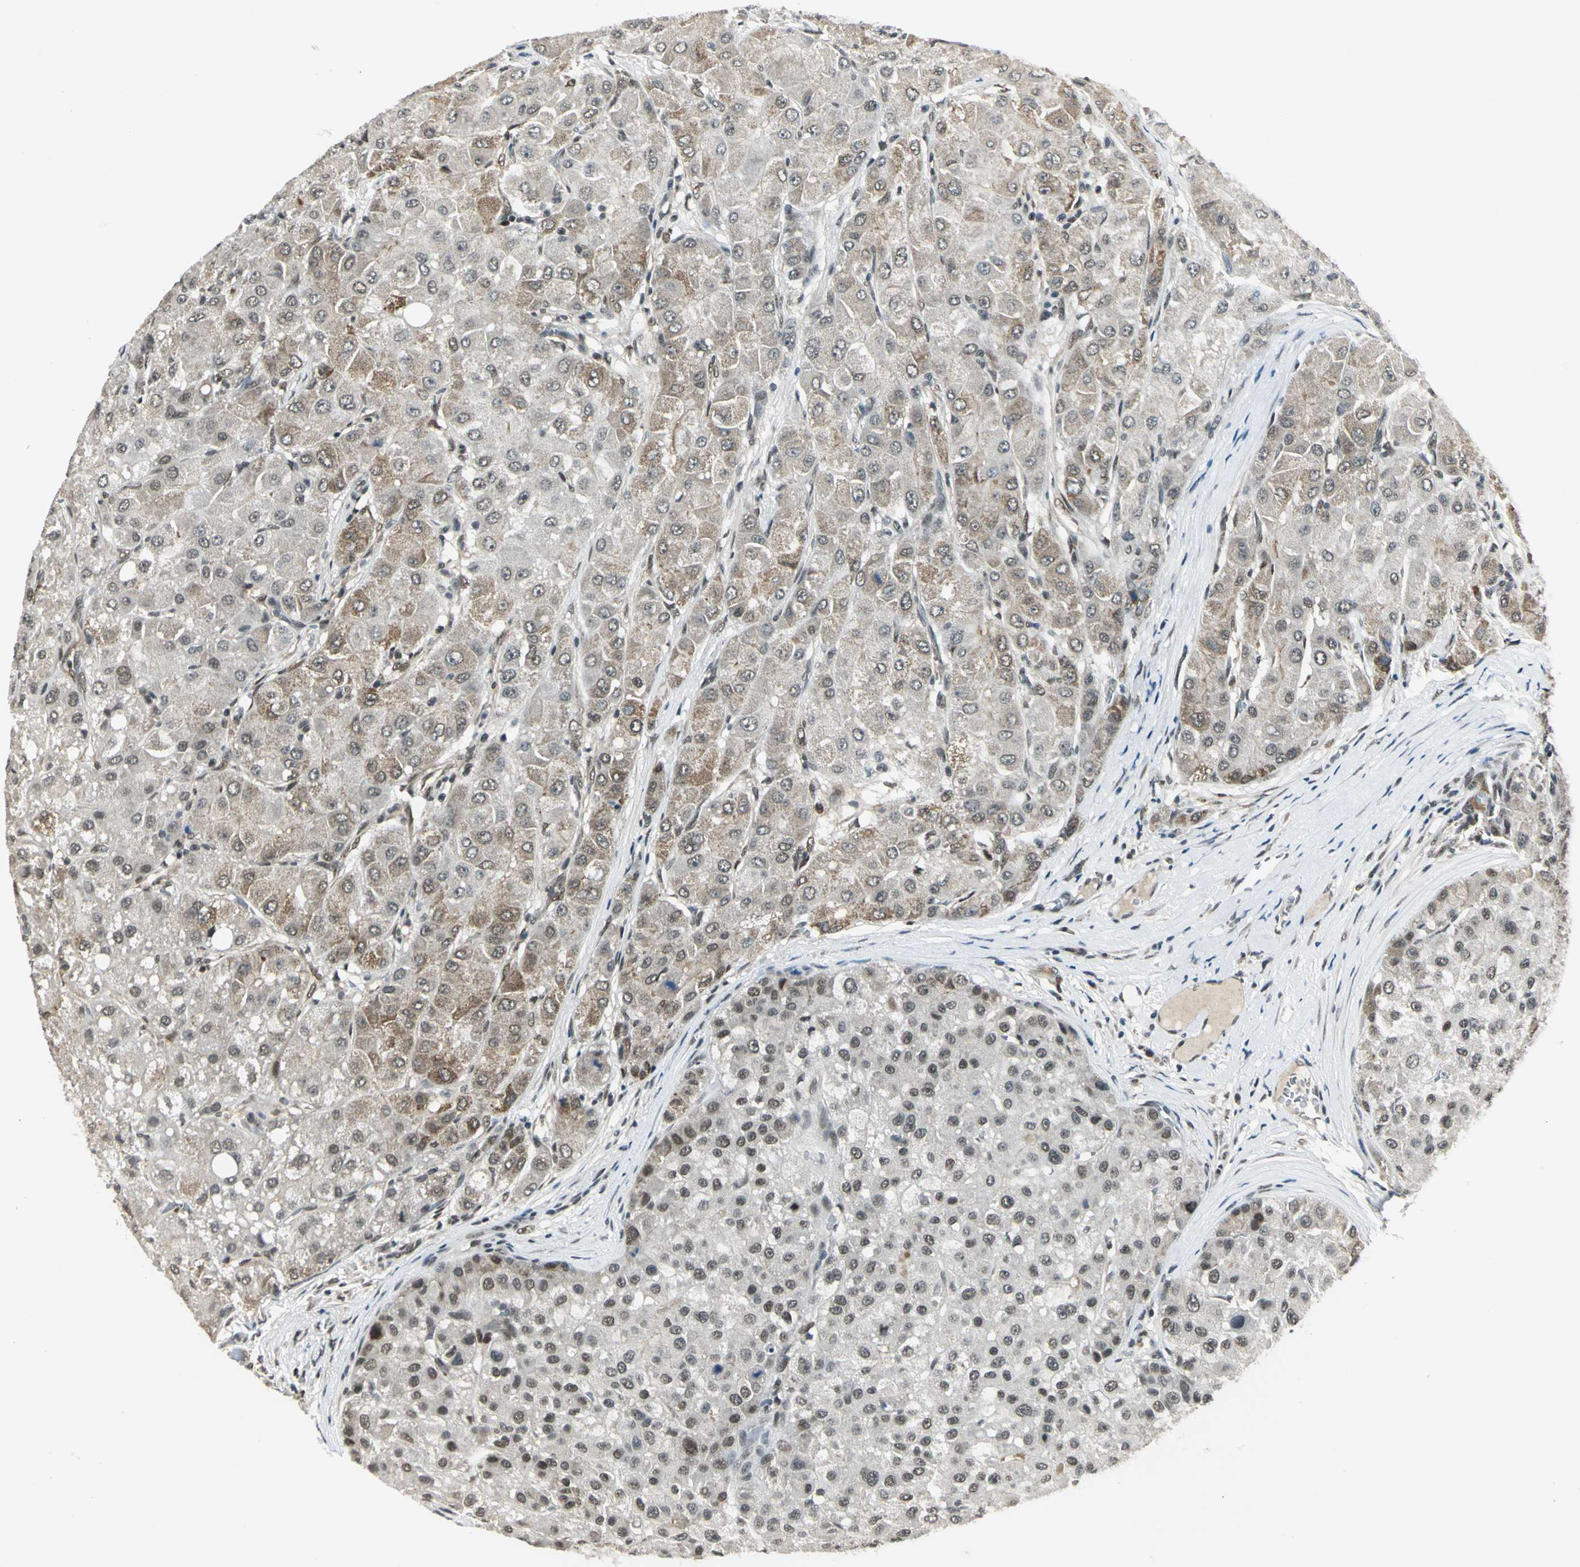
{"staining": {"intensity": "moderate", "quantity": ">75%", "location": "cytoplasmic/membranous"}, "tissue": "liver cancer", "cell_type": "Tumor cells", "image_type": "cancer", "snomed": [{"axis": "morphology", "description": "Carcinoma, Hepatocellular, NOS"}, {"axis": "topography", "description": "Liver"}], "caption": "Immunohistochemical staining of human liver cancer (hepatocellular carcinoma) shows medium levels of moderate cytoplasmic/membranous expression in about >75% of tumor cells.", "gene": "RAD17", "patient": {"sex": "male", "age": 80}}